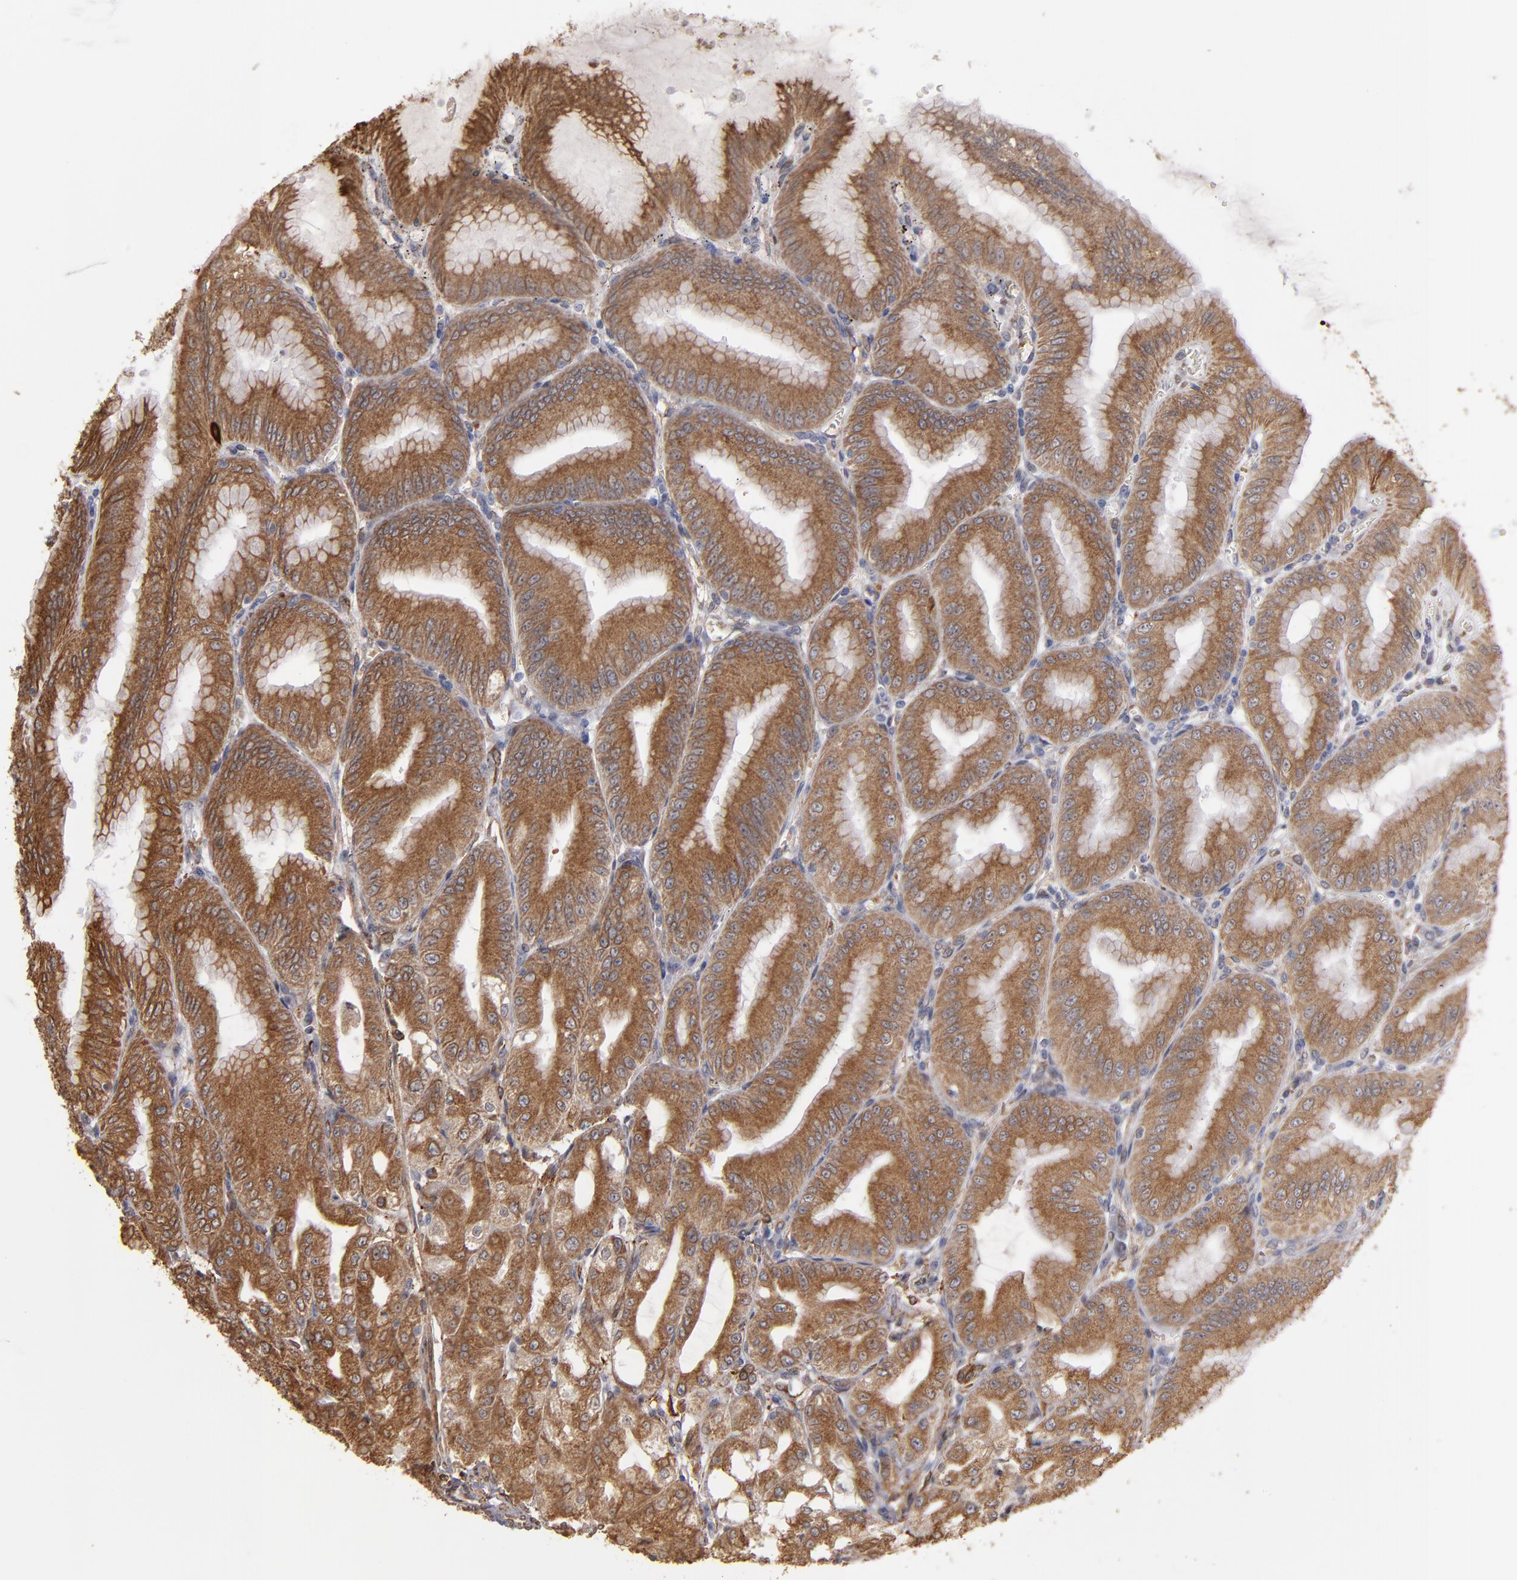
{"staining": {"intensity": "moderate", "quantity": ">75%", "location": "cytoplasmic/membranous"}, "tissue": "stomach", "cell_type": "Glandular cells", "image_type": "normal", "snomed": [{"axis": "morphology", "description": "Normal tissue, NOS"}, {"axis": "topography", "description": "Stomach, lower"}], "caption": "Protein staining exhibits moderate cytoplasmic/membranous expression in approximately >75% of glandular cells in benign stomach.", "gene": "PGRMC1", "patient": {"sex": "male", "age": 71}}